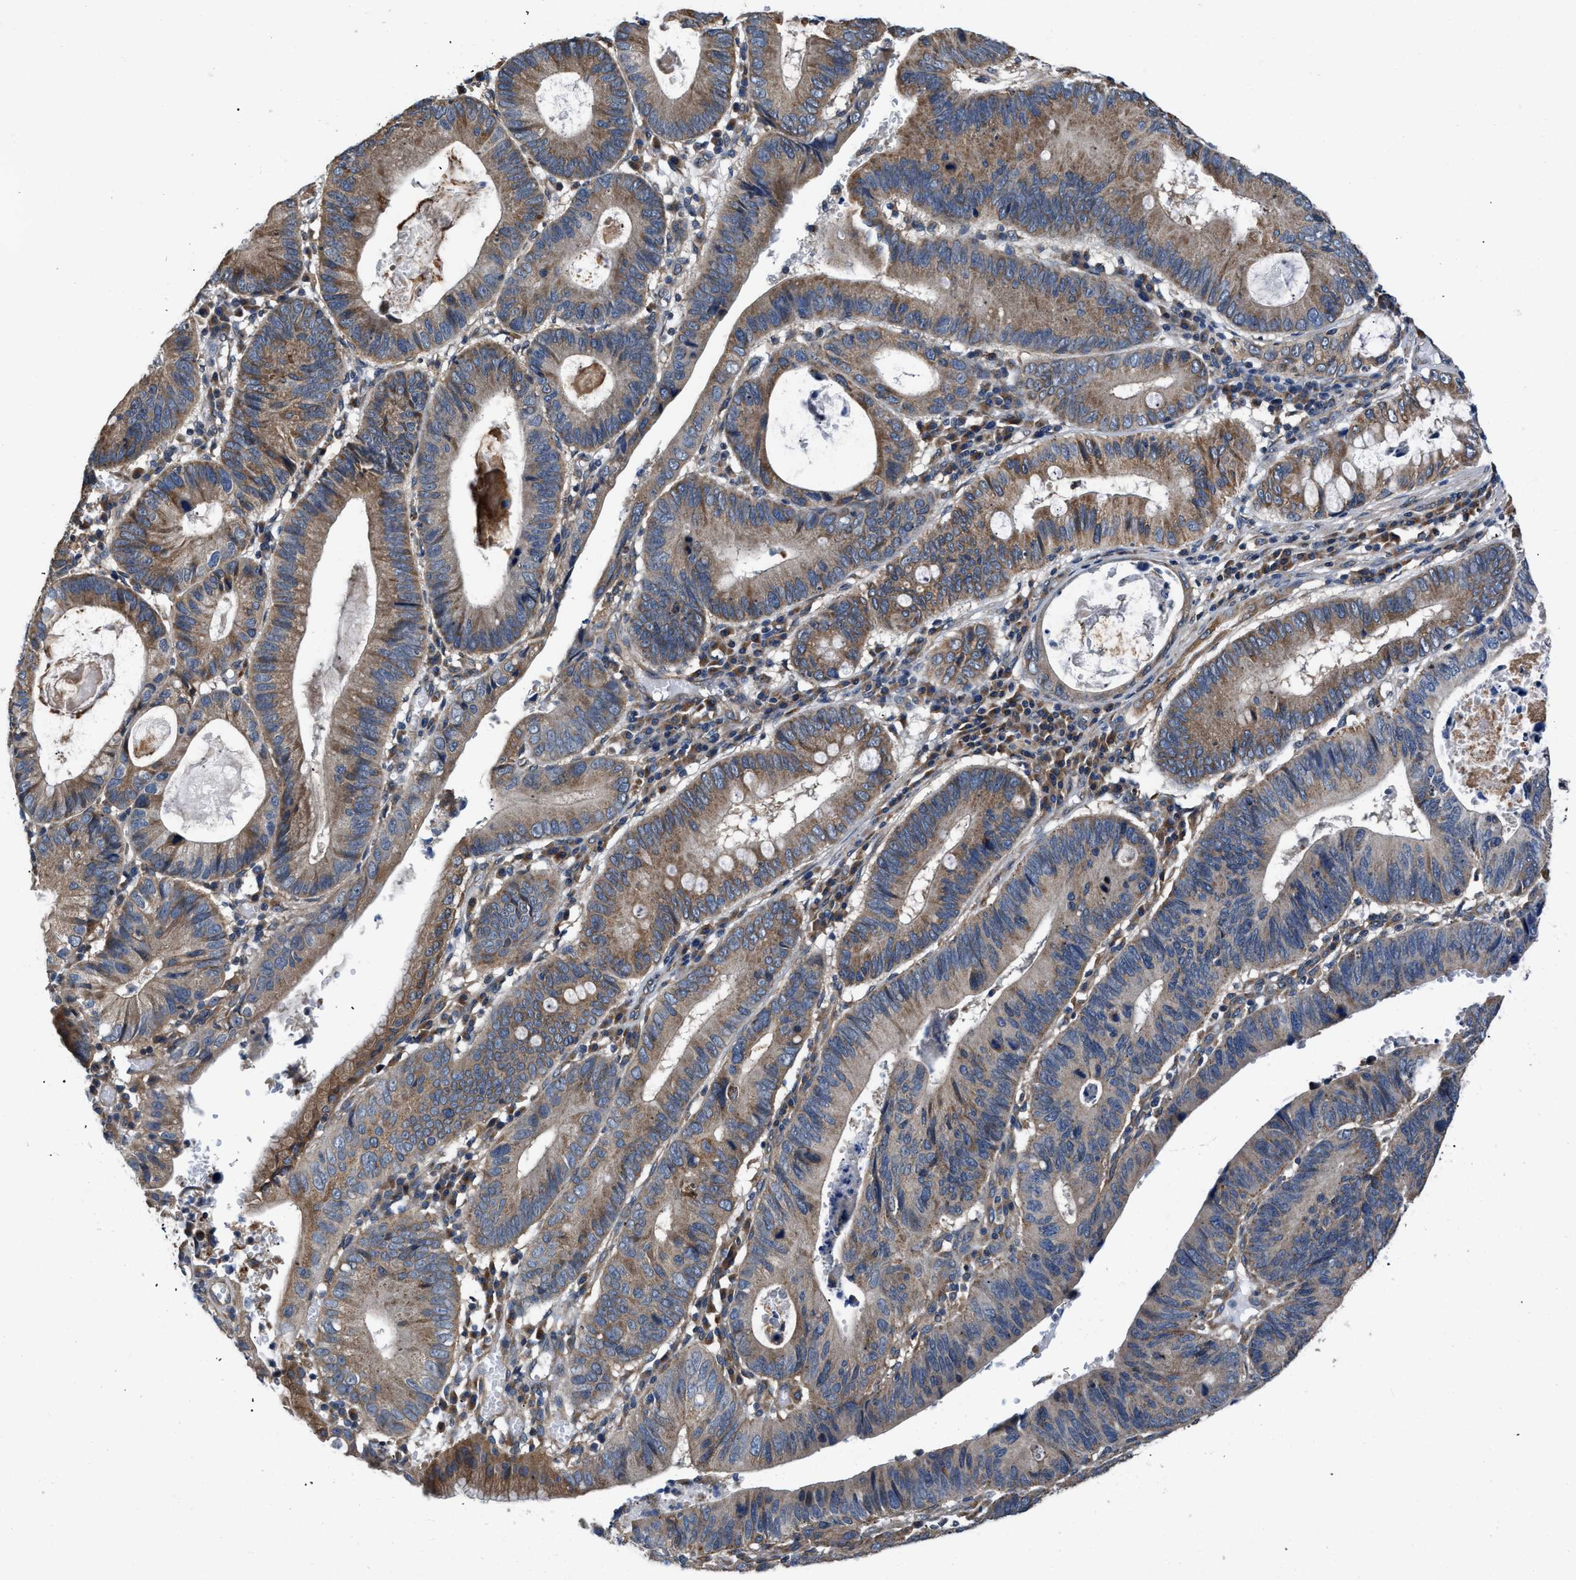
{"staining": {"intensity": "moderate", "quantity": ">75%", "location": "cytoplasmic/membranous"}, "tissue": "stomach cancer", "cell_type": "Tumor cells", "image_type": "cancer", "snomed": [{"axis": "morphology", "description": "Adenocarcinoma, NOS"}, {"axis": "topography", "description": "Stomach"}], "caption": "A histopathology image showing moderate cytoplasmic/membranous expression in approximately >75% of tumor cells in stomach adenocarcinoma, as visualized by brown immunohistochemical staining.", "gene": "CEP128", "patient": {"sex": "male", "age": 59}}